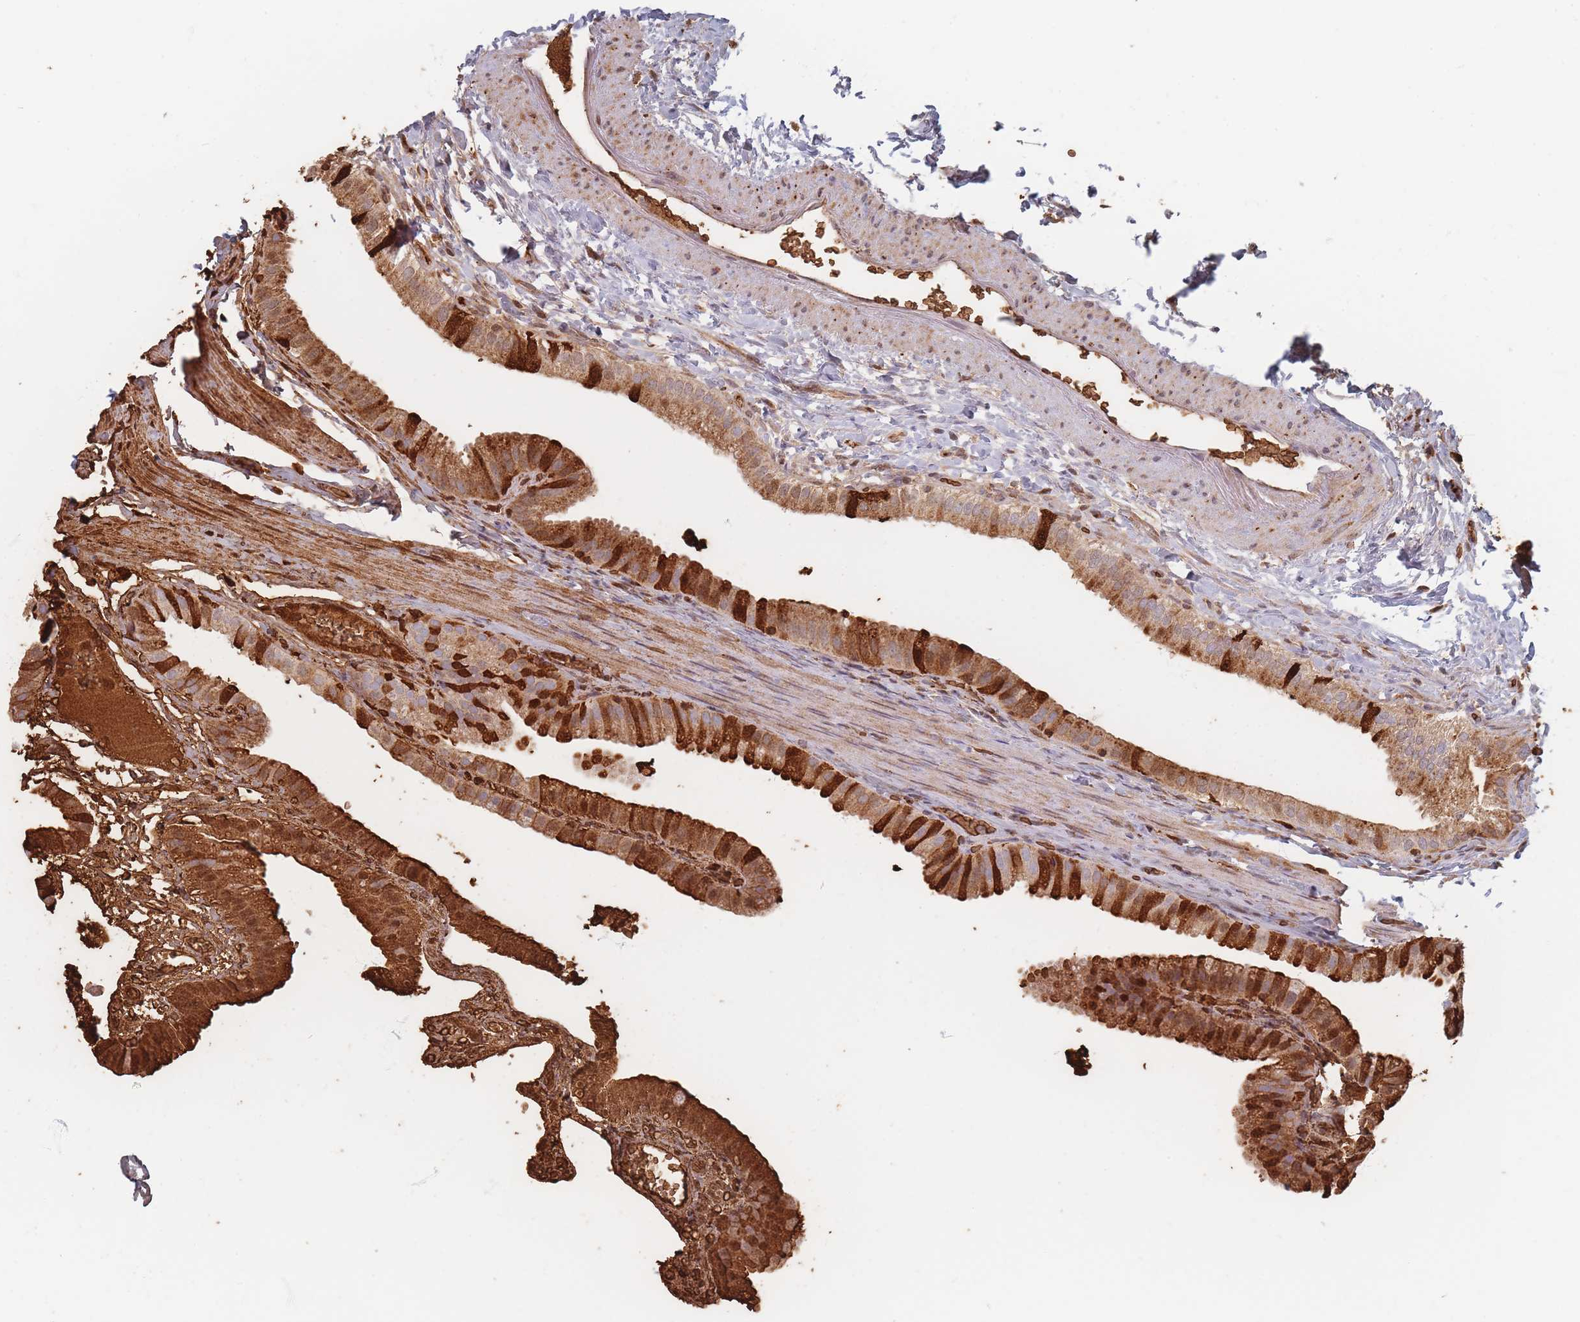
{"staining": {"intensity": "strong", "quantity": ">75%", "location": "cytoplasmic/membranous"}, "tissue": "gallbladder", "cell_type": "Glandular cells", "image_type": "normal", "snomed": [{"axis": "morphology", "description": "Normal tissue, NOS"}, {"axis": "topography", "description": "Gallbladder"}], "caption": "Glandular cells demonstrate high levels of strong cytoplasmic/membranous expression in about >75% of cells in unremarkable human gallbladder.", "gene": "SLC2A6", "patient": {"sex": "female", "age": 61}}